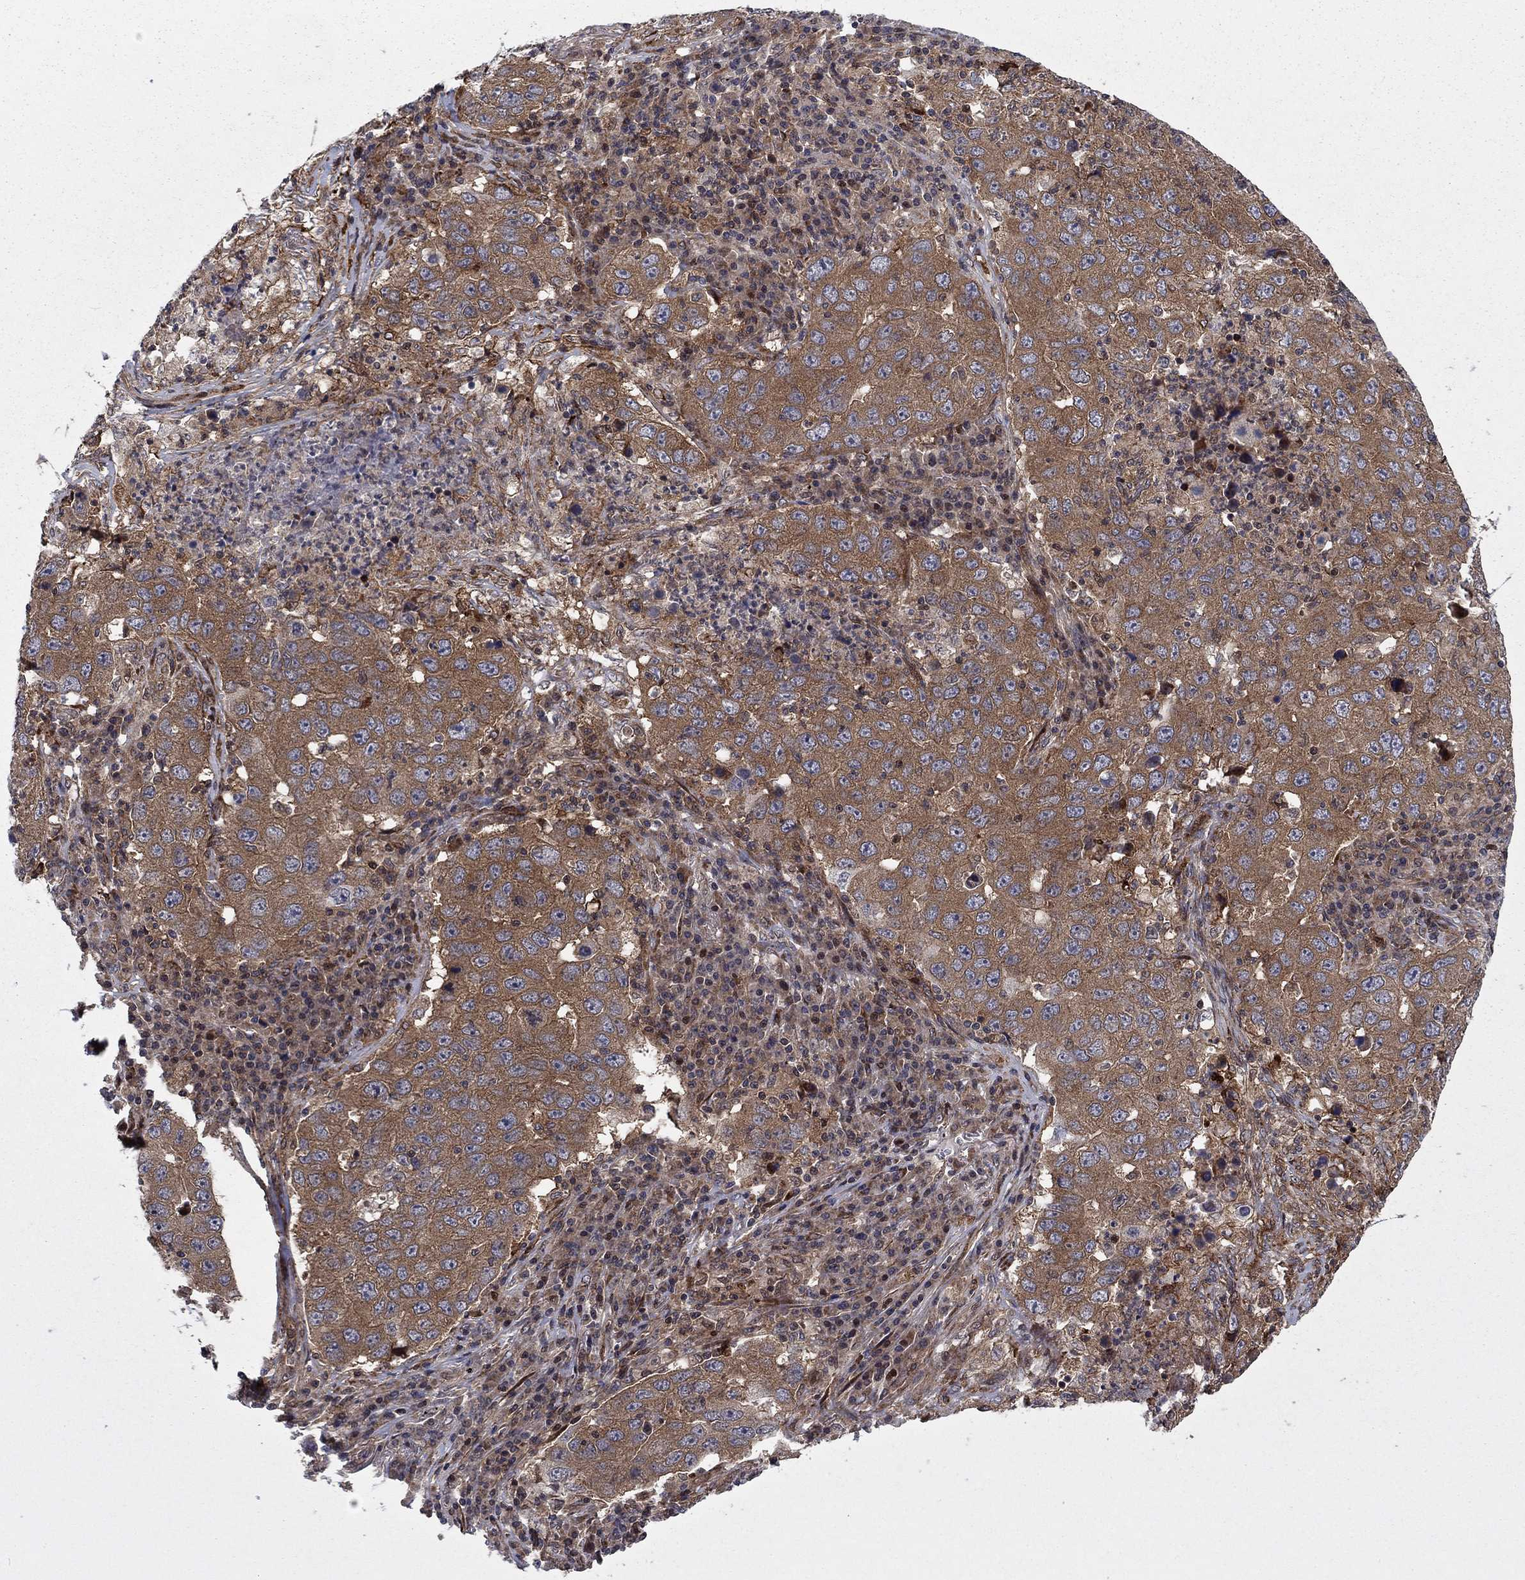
{"staining": {"intensity": "moderate", "quantity": ">75%", "location": "cytoplasmic/membranous"}, "tissue": "lung cancer", "cell_type": "Tumor cells", "image_type": "cancer", "snomed": [{"axis": "morphology", "description": "Adenocarcinoma, NOS"}, {"axis": "topography", "description": "Lung"}], "caption": "A medium amount of moderate cytoplasmic/membranous positivity is appreciated in approximately >75% of tumor cells in lung cancer tissue.", "gene": "HDAC4", "patient": {"sex": "male", "age": 73}}